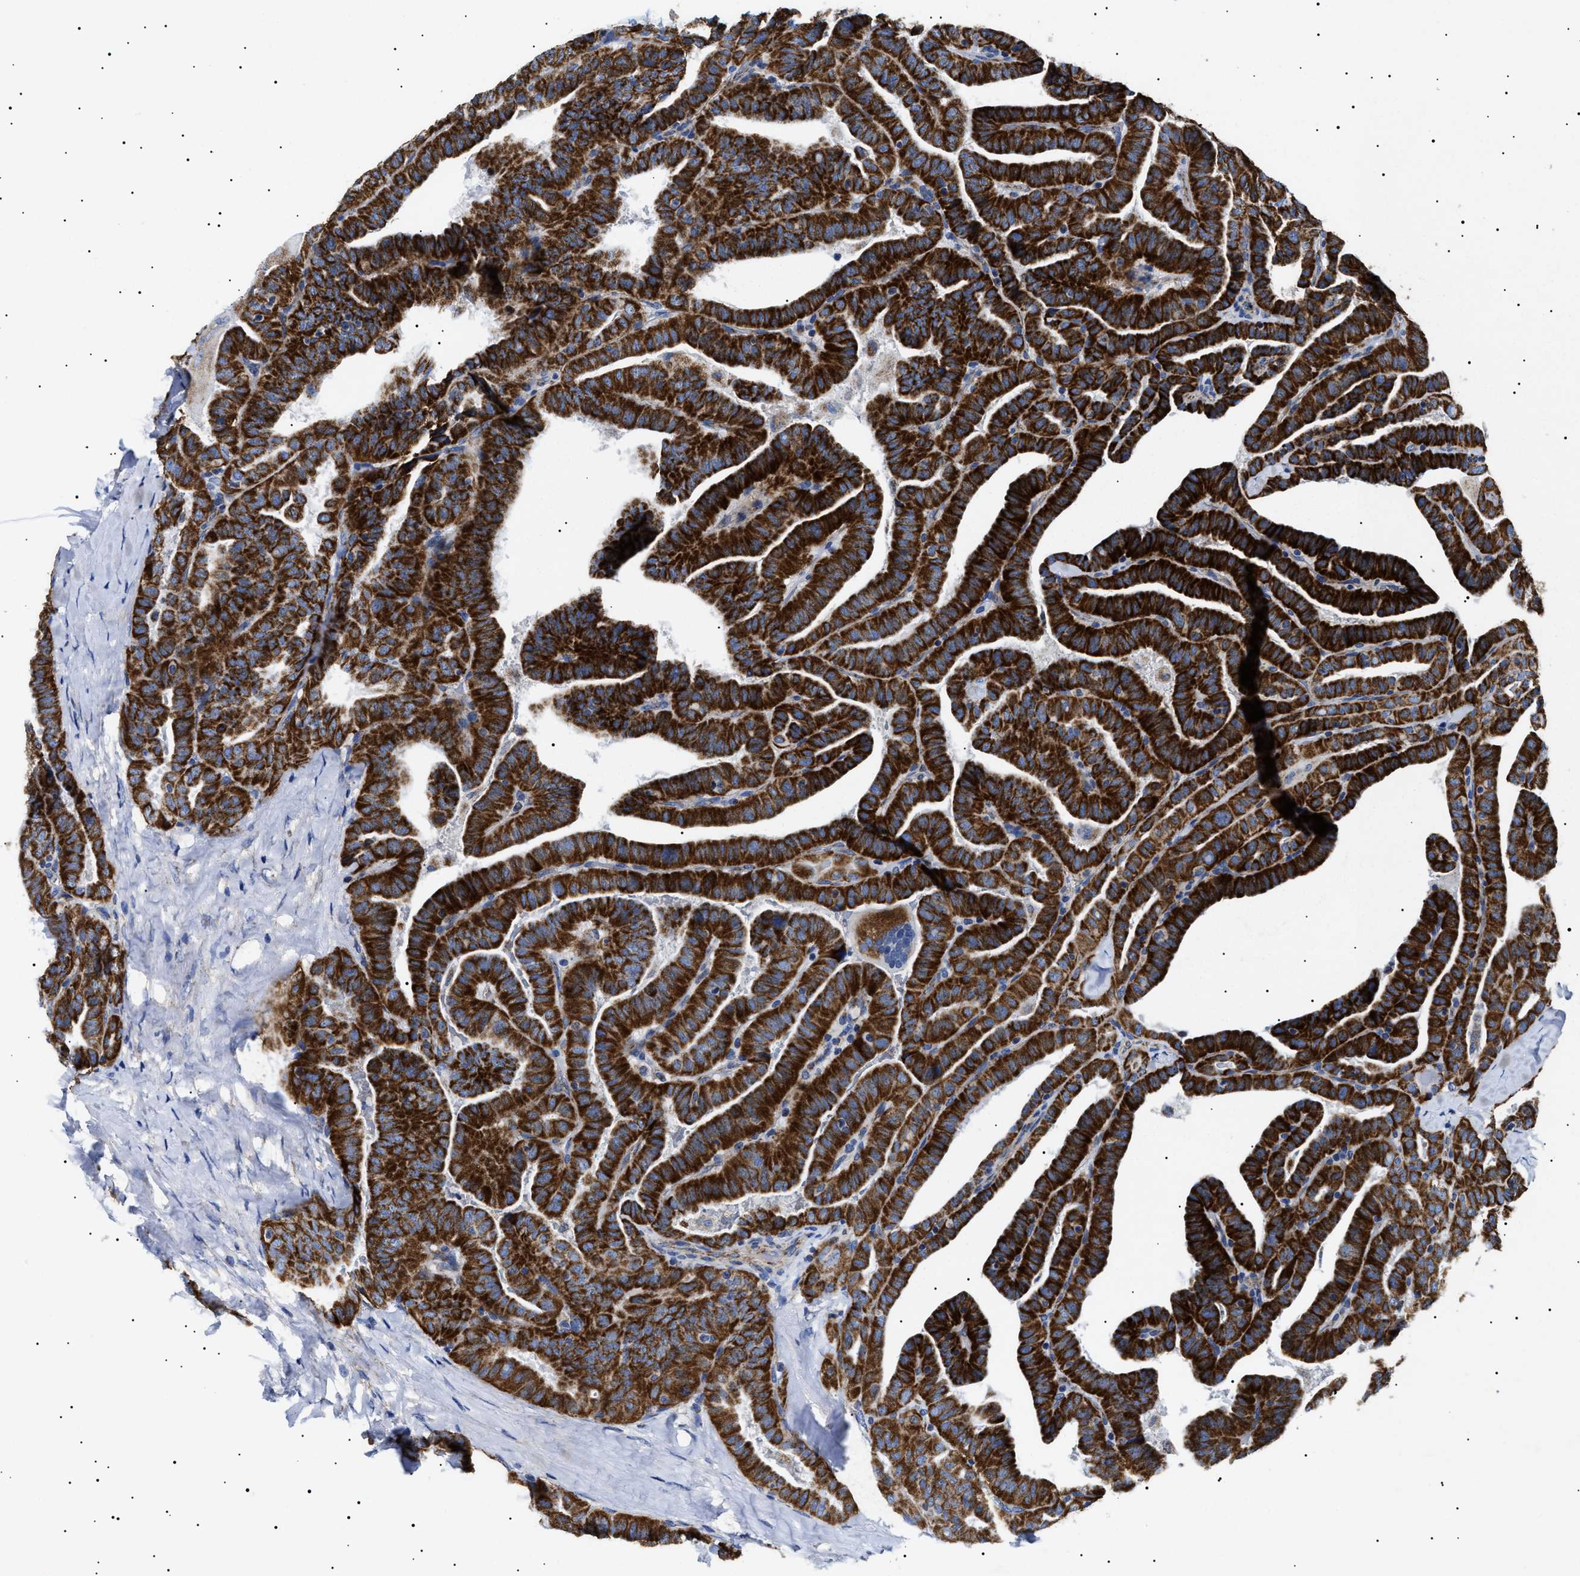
{"staining": {"intensity": "strong", "quantity": ">75%", "location": "cytoplasmic/membranous"}, "tissue": "thyroid cancer", "cell_type": "Tumor cells", "image_type": "cancer", "snomed": [{"axis": "morphology", "description": "Papillary adenocarcinoma, NOS"}, {"axis": "topography", "description": "Thyroid gland"}], "caption": "Approximately >75% of tumor cells in human thyroid cancer (papillary adenocarcinoma) reveal strong cytoplasmic/membranous protein staining as visualized by brown immunohistochemical staining.", "gene": "CHRDL2", "patient": {"sex": "male", "age": 77}}